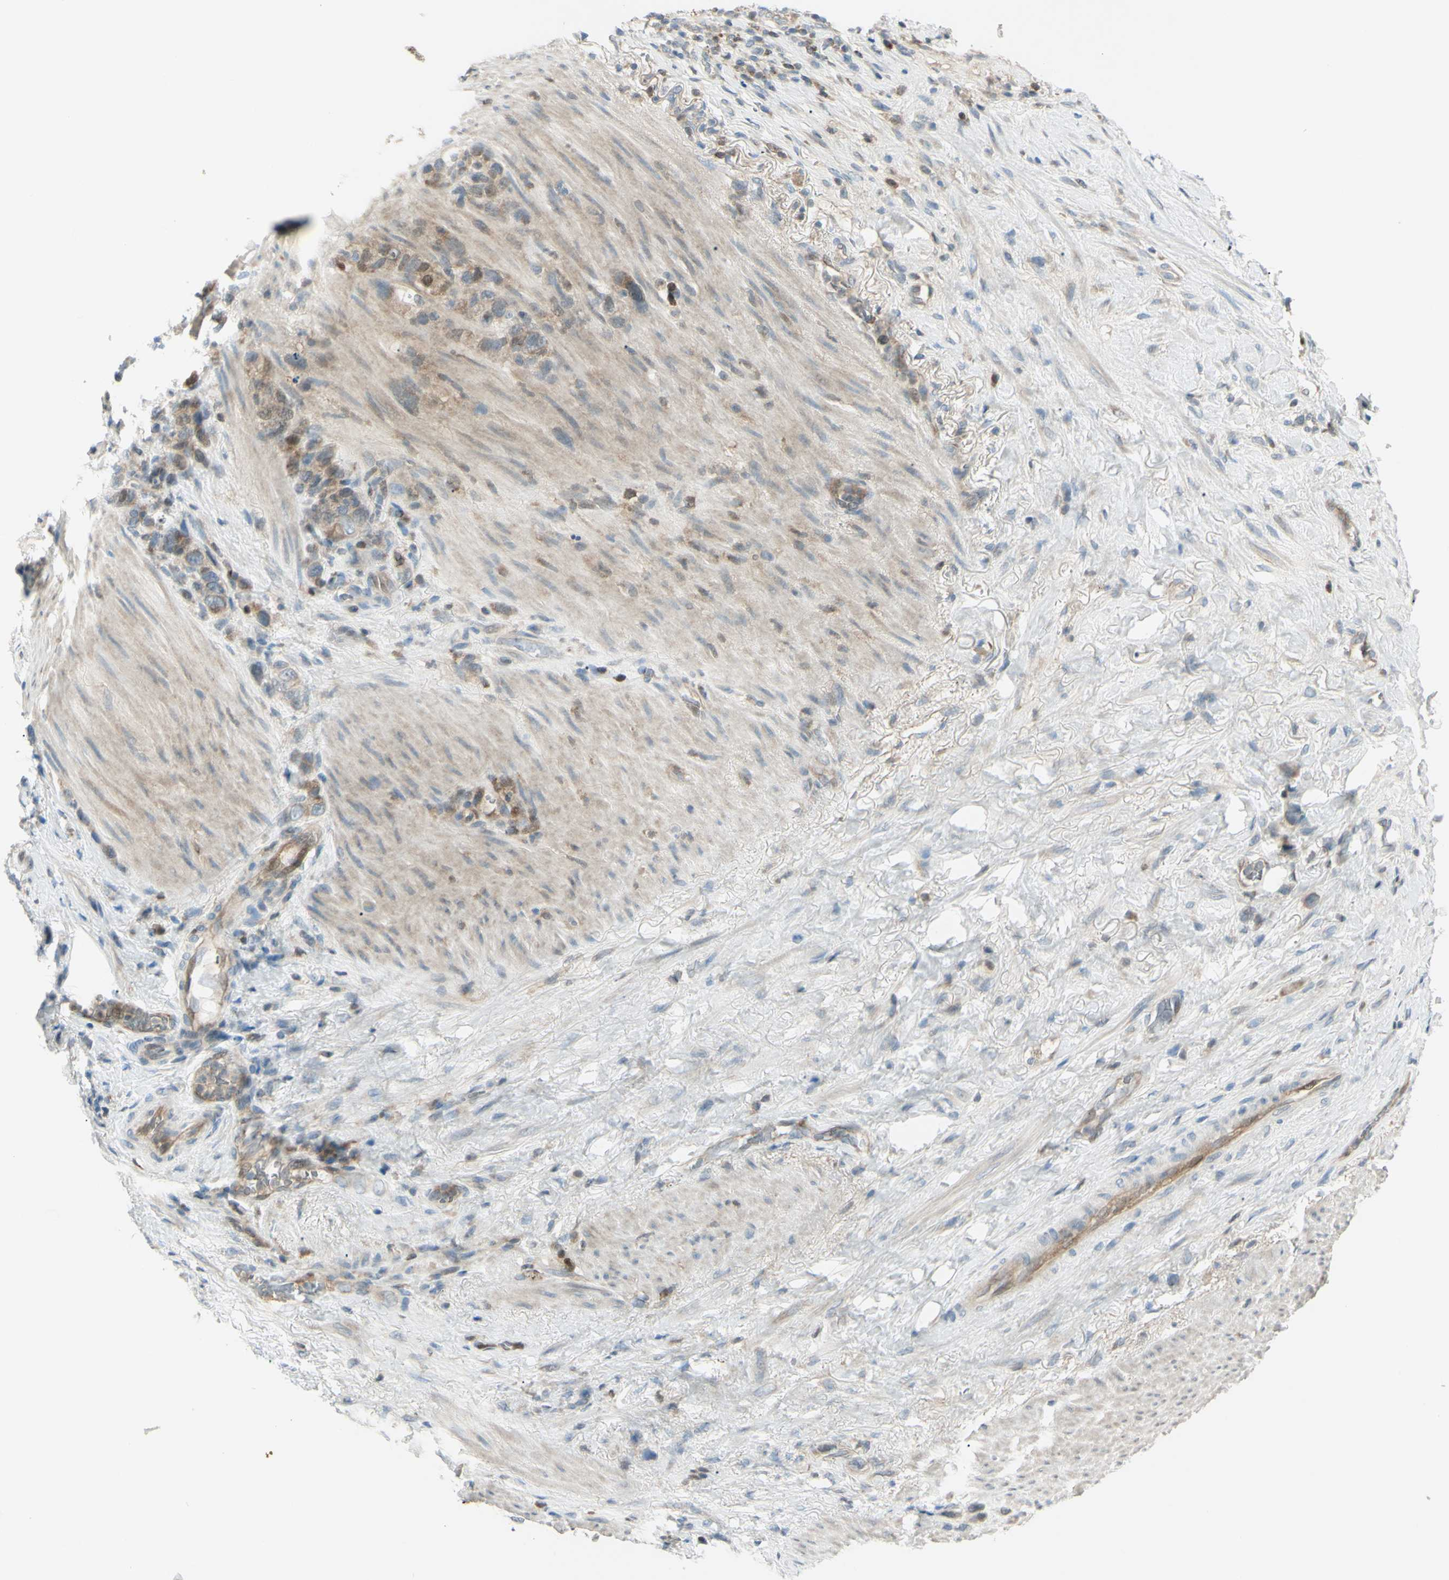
{"staining": {"intensity": "weak", "quantity": ">75%", "location": "cytoplasmic/membranous"}, "tissue": "stomach cancer", "cell_type": "Tumor cells", "image_type": "cancer", "snomed": [{"axis": "morphology", "description": "Adenocarcinoma, NOS"}, {"axis": "morphology", "description": "Adenocarcinoma, High grade"}, {"axis": "topography", "description": "Stomach, upper"}, {"axis": "topography", "description": "Stomach, lower"}], "caption": "Immunohistochemistry (IHC) photomicrograph of human stomach cancer stained for a protein (brown), which demonstrates low levels of weak cytoplasmic/membranous positivity in about >75% of tumor cells.", "gene": "C1orf159", "patient": {"sex": "female", "age": 65}}